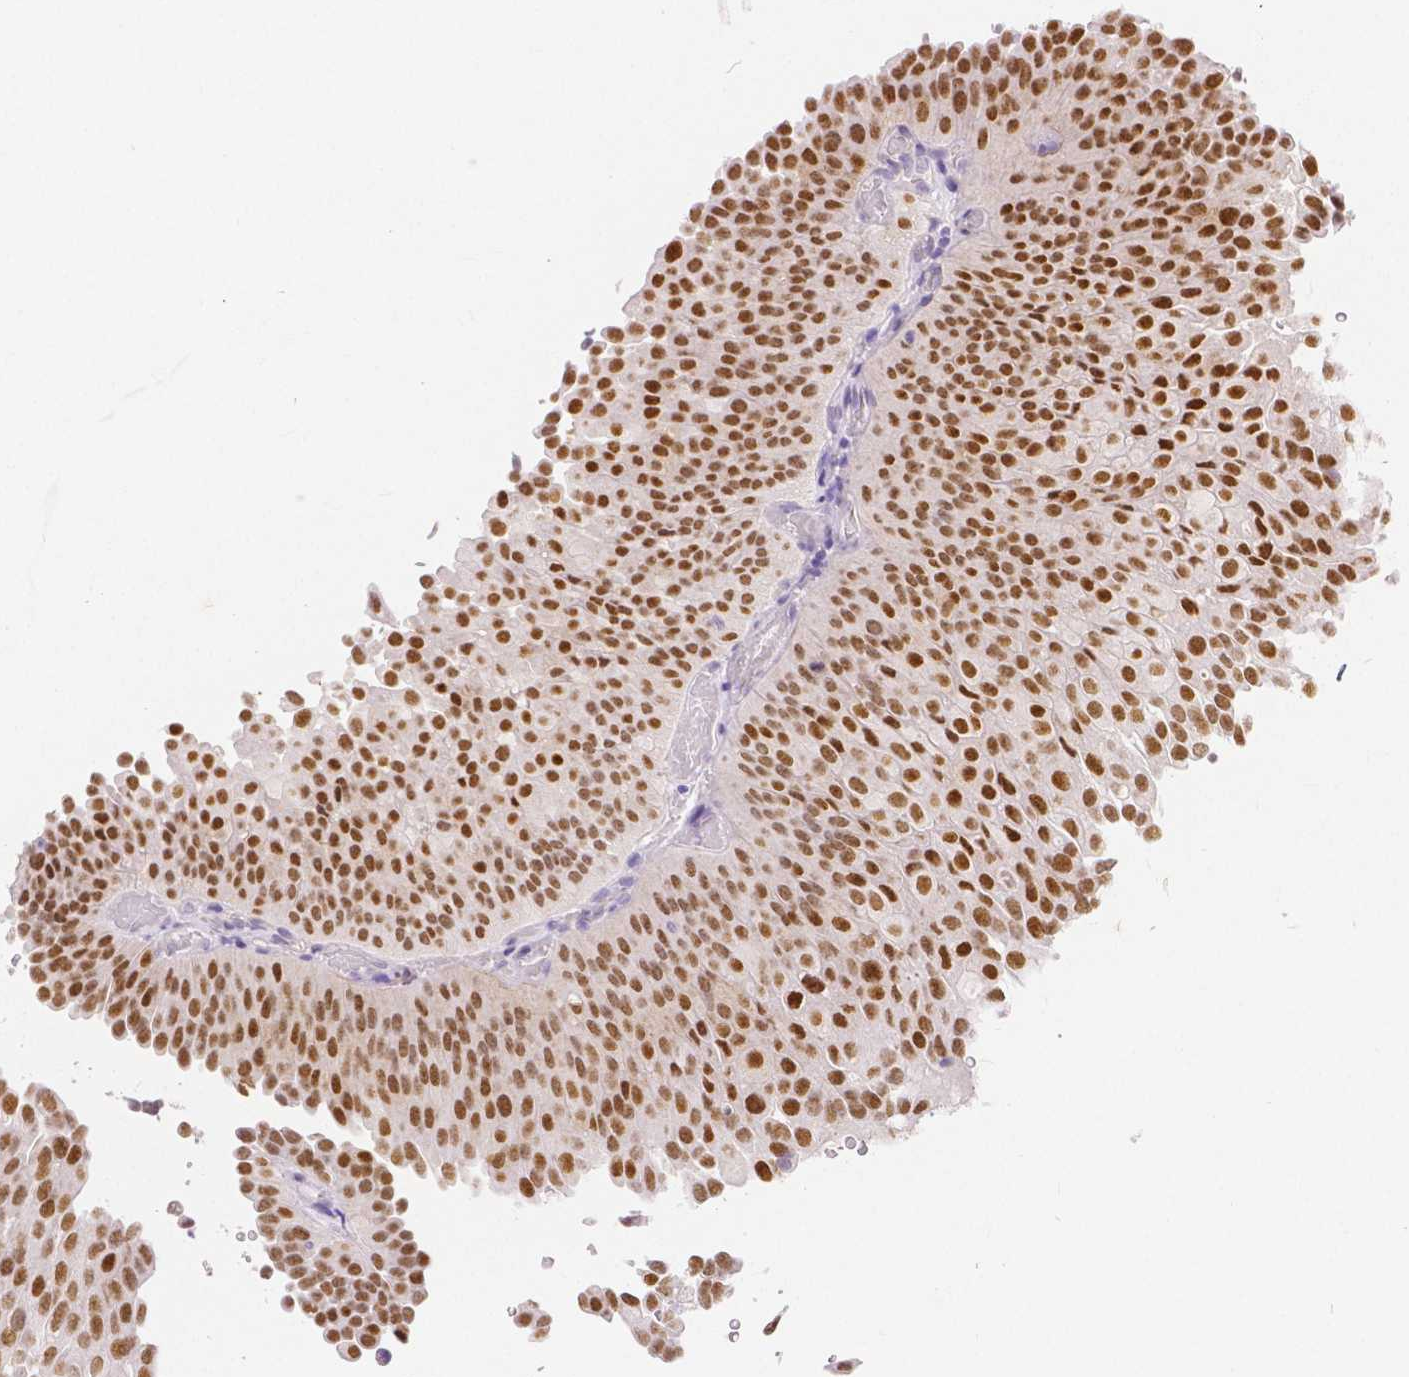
{"staining": {"intensity": "strong", "quantity": ">75%", "location": "nuclear"}, "tissue": "urothelial cancer", "cell_type": "Tumor cells", "image_type": "cancer", "snomed": [{"axis": "morphology", "description": "Urothelial carcinoma, NOS"}, {"axis": "topography", "description": "Urinary bladder"}], "caption": "Transitional cell carcinoma stained with a protein marker demonstrates strong staining in tumor cells.", "gene": "HNF1B", "patient": {"sex": "male", "age": 62}}